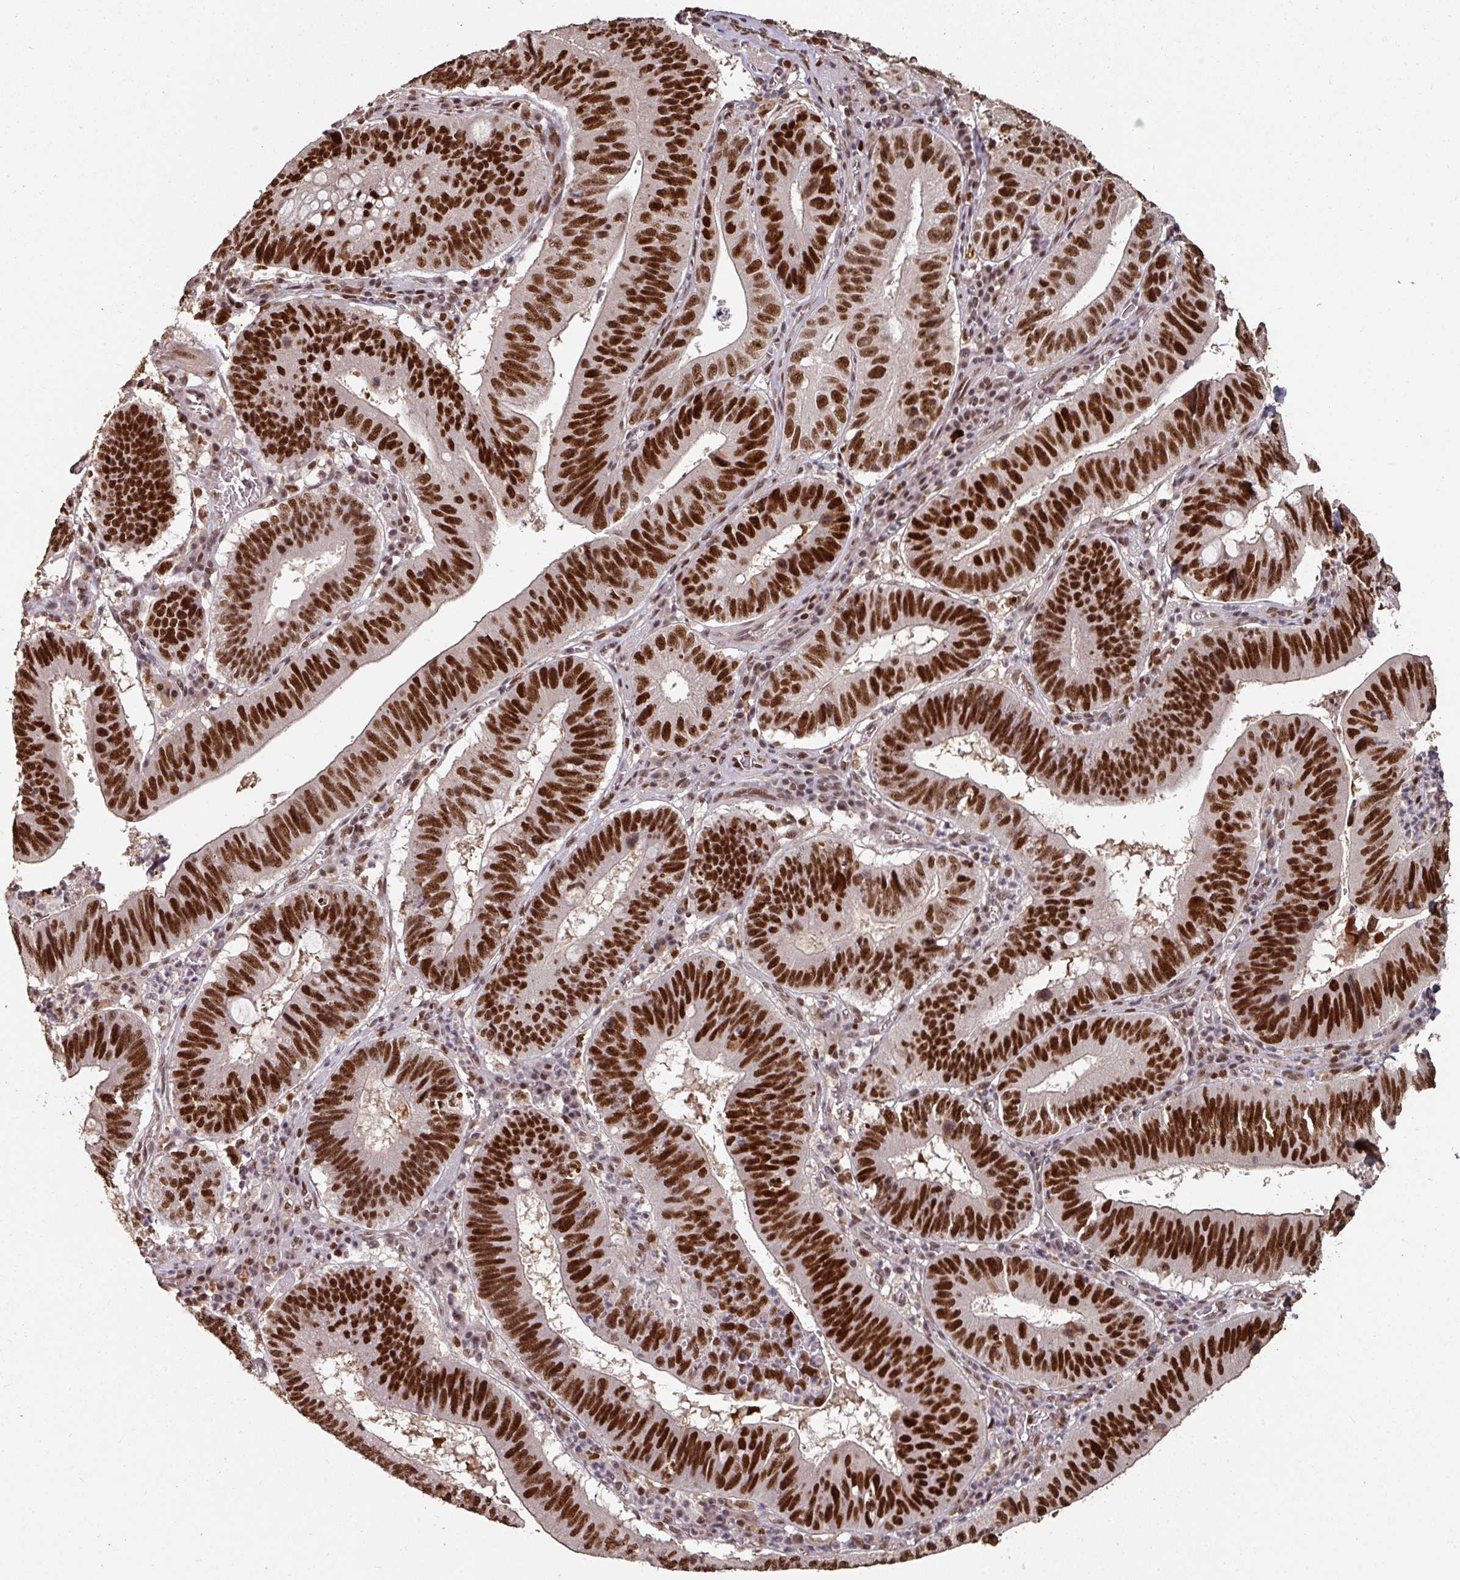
{"staining": {"intensity": "strong", "quantity": ">75%", "location": "nuclear"}, "tissue": "stomach cancer", "cell_type": "Tumor cells", "image_type": "cancer", "snomed": [{"axis": "morphology", "description": "Adenocarcinoma, NOS"}, {"axis": "topography", "description": "Stomach"}], "caption": "Protein expression analysis of human stomach adenocarcinoma reveals strong nuclear staining in about >75% of tumor cells.", "gene": "POLD1", "patient": {"sex": "male", "age": 59}}